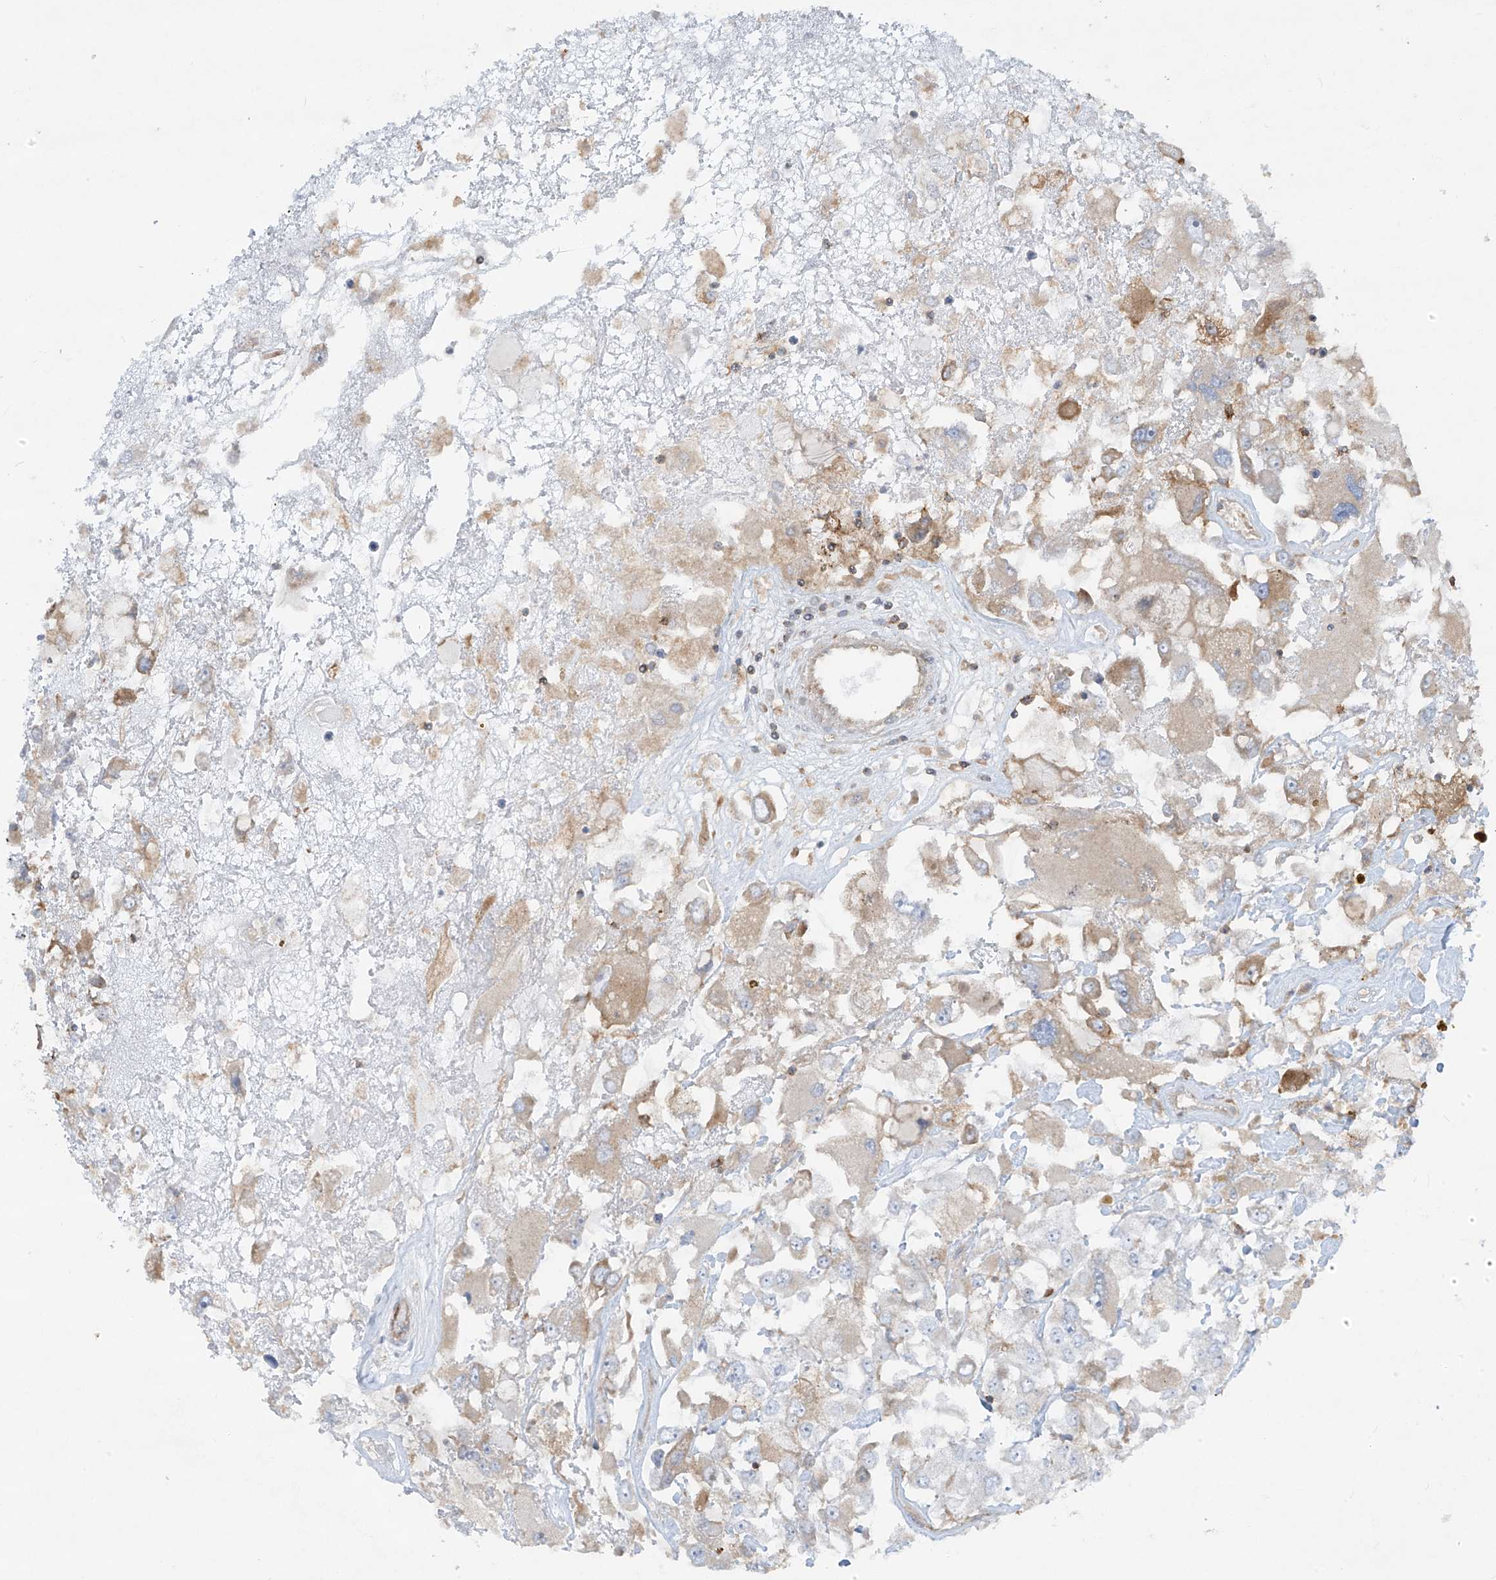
{"staining": {"intensity": "moderate", "quantity": "<25%", "location": "cytoplasmic/membranous"}, "tissue": "renal cancer", "cell_type": "Tumor cells", "image_type": "cancer", "snomed": [{"axis": "morphology", "description": "Adenocarcinoma, NOS"}, {"axis": "topography", "description": "Kidney"}], "caption": "Moderate cytoplasmic/membranous protein expression is identified in about <25% of tumor cells in renal cancer (adenocarcinoma).", "gene": "HLA-E", "patient": {"sex": "female", "age": 52}}